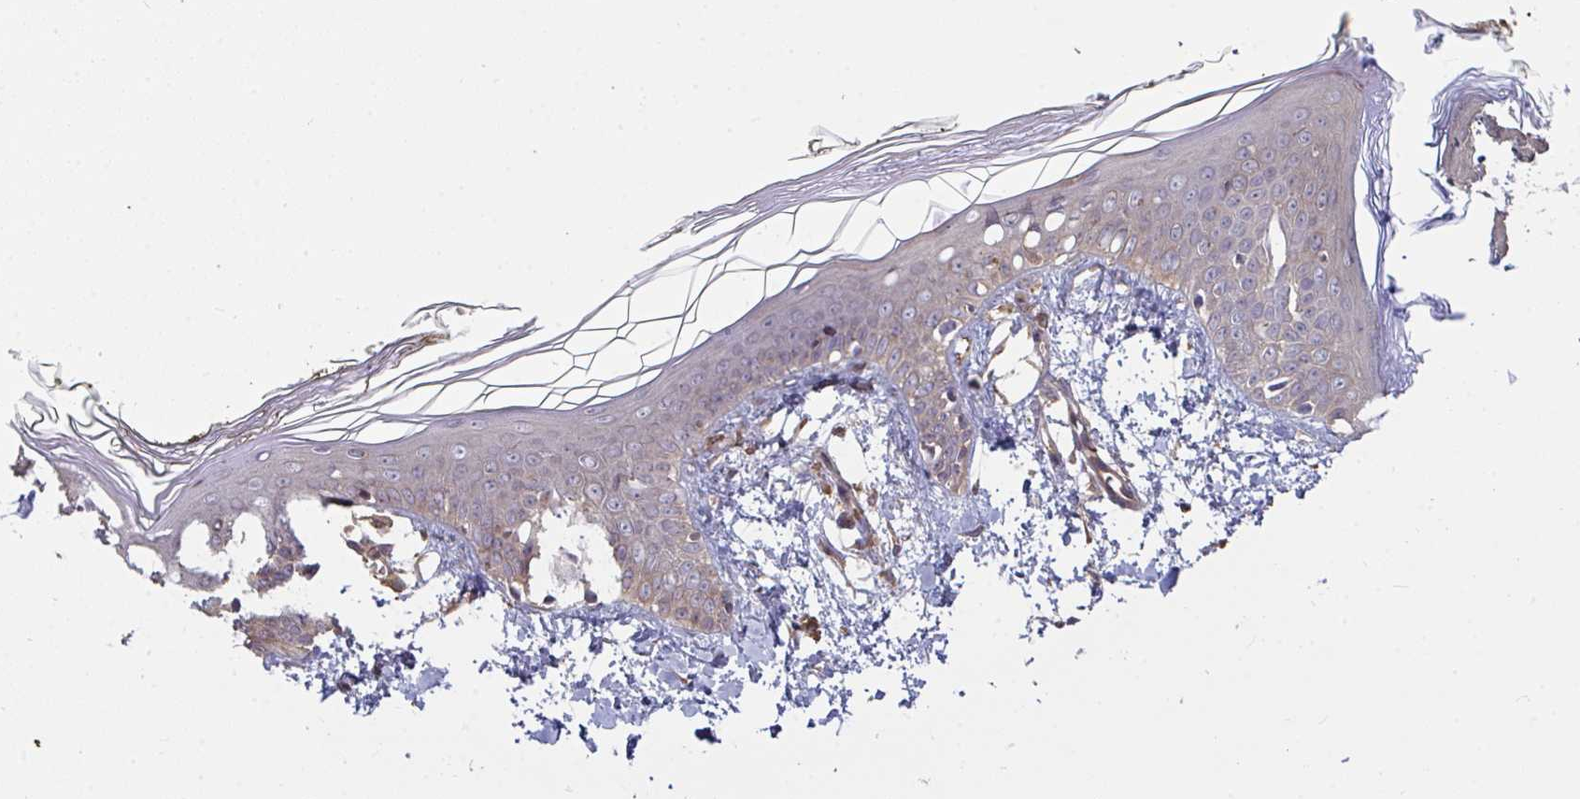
{"staining": {"intensity": "moderate", "quantity": "25%-75%", "location": "cytoplasmic/membranous"}, "tissue": "skin", "cell_type": "Fibroblasts", "image_type": "normal", "snomed": [{"axis": "morphology", "description": "Normal tissue, NOS"}, {"axis": "topography", "description": "Skin"}], "caption": "Skin stained with DAB (3,3'-diaminobenzidine) IHC displays medium levels of moderate cytoplasmic/membranous positivity in approximately 25%-75% of fibroblasts. Using DAB (3,3'-diaminobenzidine) (brown) and hematoxylin (blue) stains, captured at high magnification using brightfield microscopy.", "gene": "TTC9C", "patient": {"sex": "female", "age": 34}}